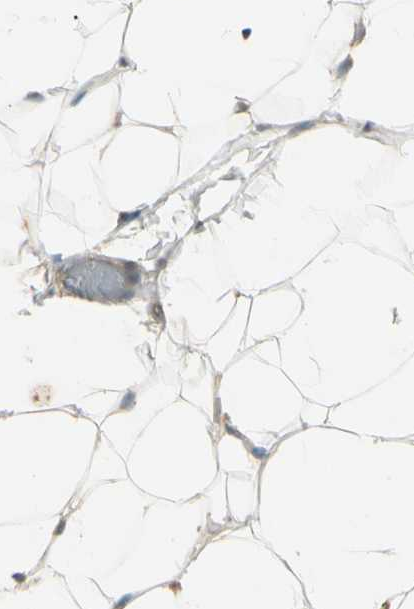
{"staining": {"intensity": "moderate", "quantity": ">75%", "location": "cytoplasmic/membranous,nuclear"}, "tissue": "adipose tissue", "cell_type": "Adipocytes", "image_type": "normal", "snomed": [{"axis": "morphology", "description": "Normal tissue, NOS"}, {"axis": "topography", "description": "Soft tissue"}], "caption": "Moderate cytoplasmic/membranous,nuclear protein expression is identified in about >75% of adipocytes in adipose tissue.", "gene": "GTF3A", "patient": {"sex": "male", "age": 26}}